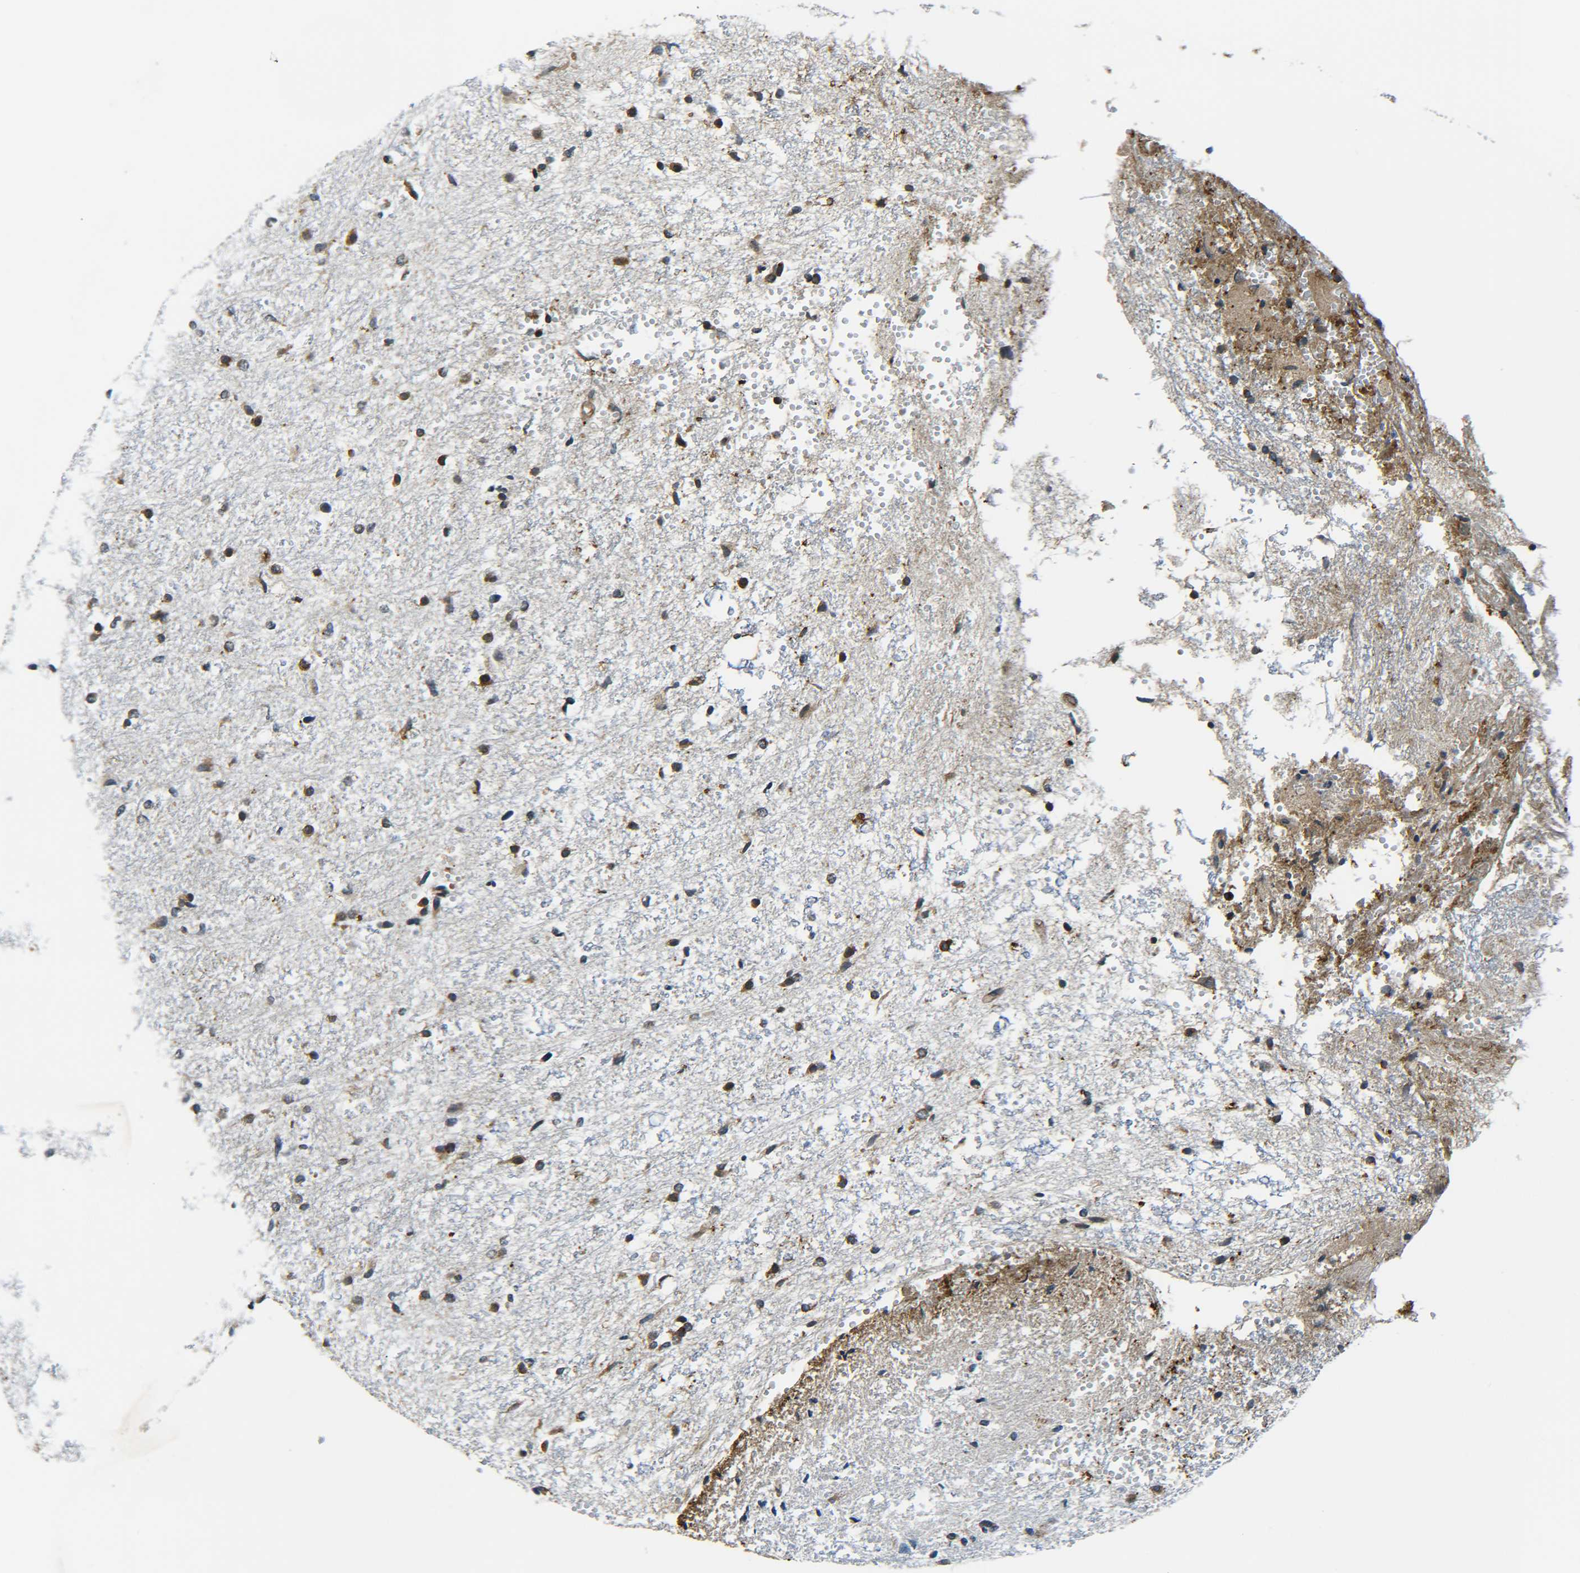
{"staining": {"intensity": "moderate", "quantity": ">75%", "location": "cytoplasmic/membranous"}, "tissue": "glioma", "cell_type": "Tumor cells", "image_type": "cancer", "snomed": [{"axis": "morphology", "description": "Glioma, malignant, High grade"}, {"axis": "topography", "description": "Brain"}], "caption": "A micrograph of glioma stained for a protein exhibits moderate cytoplasmic/membranous brown staining in tumor cells. The staining was performed using DAB (3,3'-diaminobenzidine) to visualize the protein expression in brown, while the nuclei were stained in blue with hematoxylin (Magnification: 20x).", "gene": "PREB", "patient": {"sex": "female", "age": 59}}